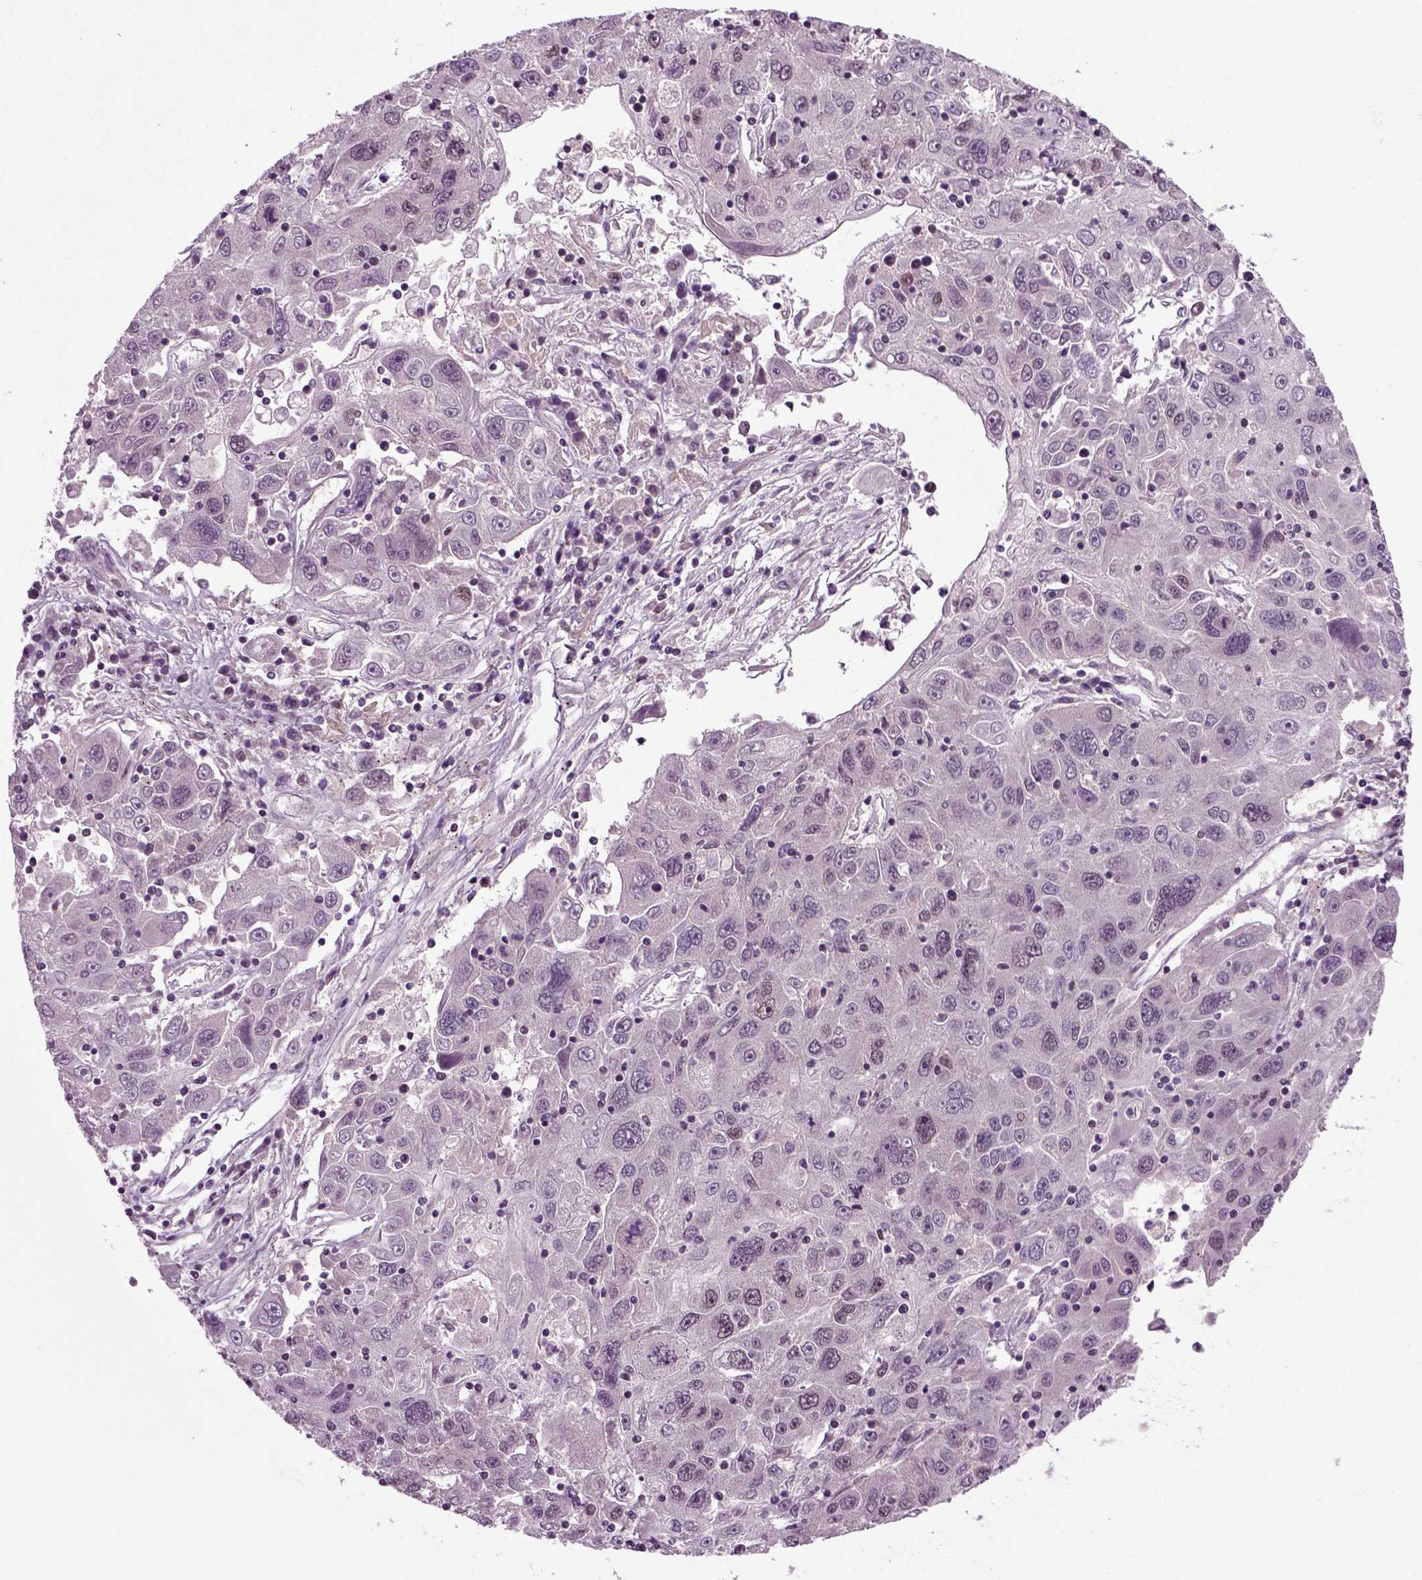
{"staining": {"intensity": "negative", "quantity": "none", "location": "none"}, "tissue": "stomach cancer", "cell_type": "Tumor cells", "image_type": "cancer", "snomed": [{"axis": "morphology", "description": "Adenocarcinoma, NOS"}, {"axis": "topography", "description": "Stomach"}], "caption": "Immunohistochemical staining of human adenocarcinoma (stomach) reveals no significant positivity in tumor cells. Nuclei are stained in blue.", "gene": "RCOR3", "patient": {"sex": "male", "age": 56}}